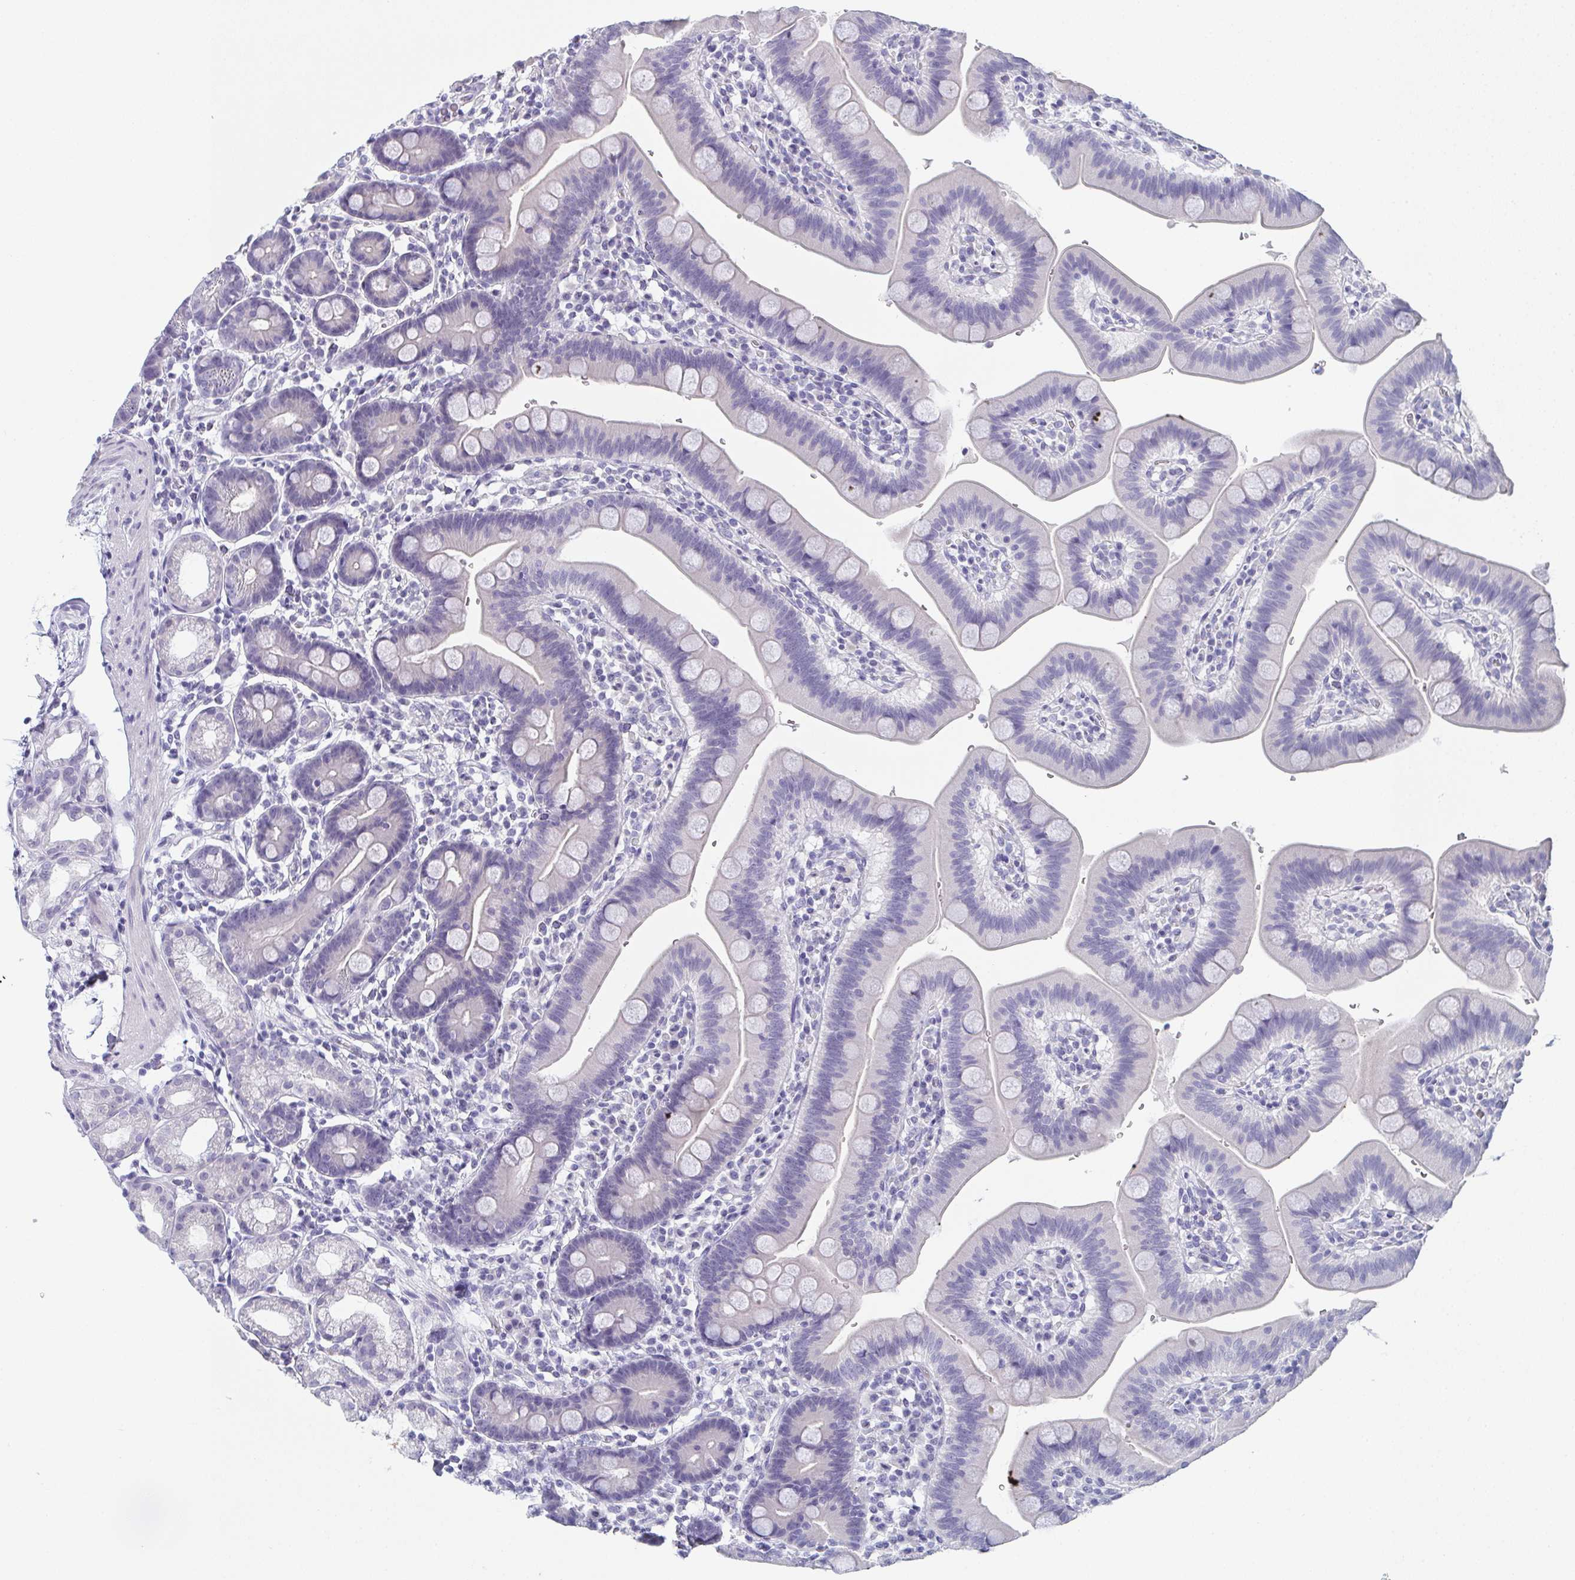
{"staining": {"intensity": "negative", "quantity": "none", "location": "none"}, "tissue": "duodenum", "cell_type": "Glandular cells", "image_type": "normal", "snomed": [{"axis": "morphology", "description": "Normal tissue, NOS"}, {"axis": "topography", "description": "Pancreas"}, {"axis": "topography", "description": "Duodenum"}], "caption": "Human duodenum stained for a protein using IHC shows no positivity in glandular cells.", "gene": "SLC36A2", "patient": {"sex": "male", "age": 59}}